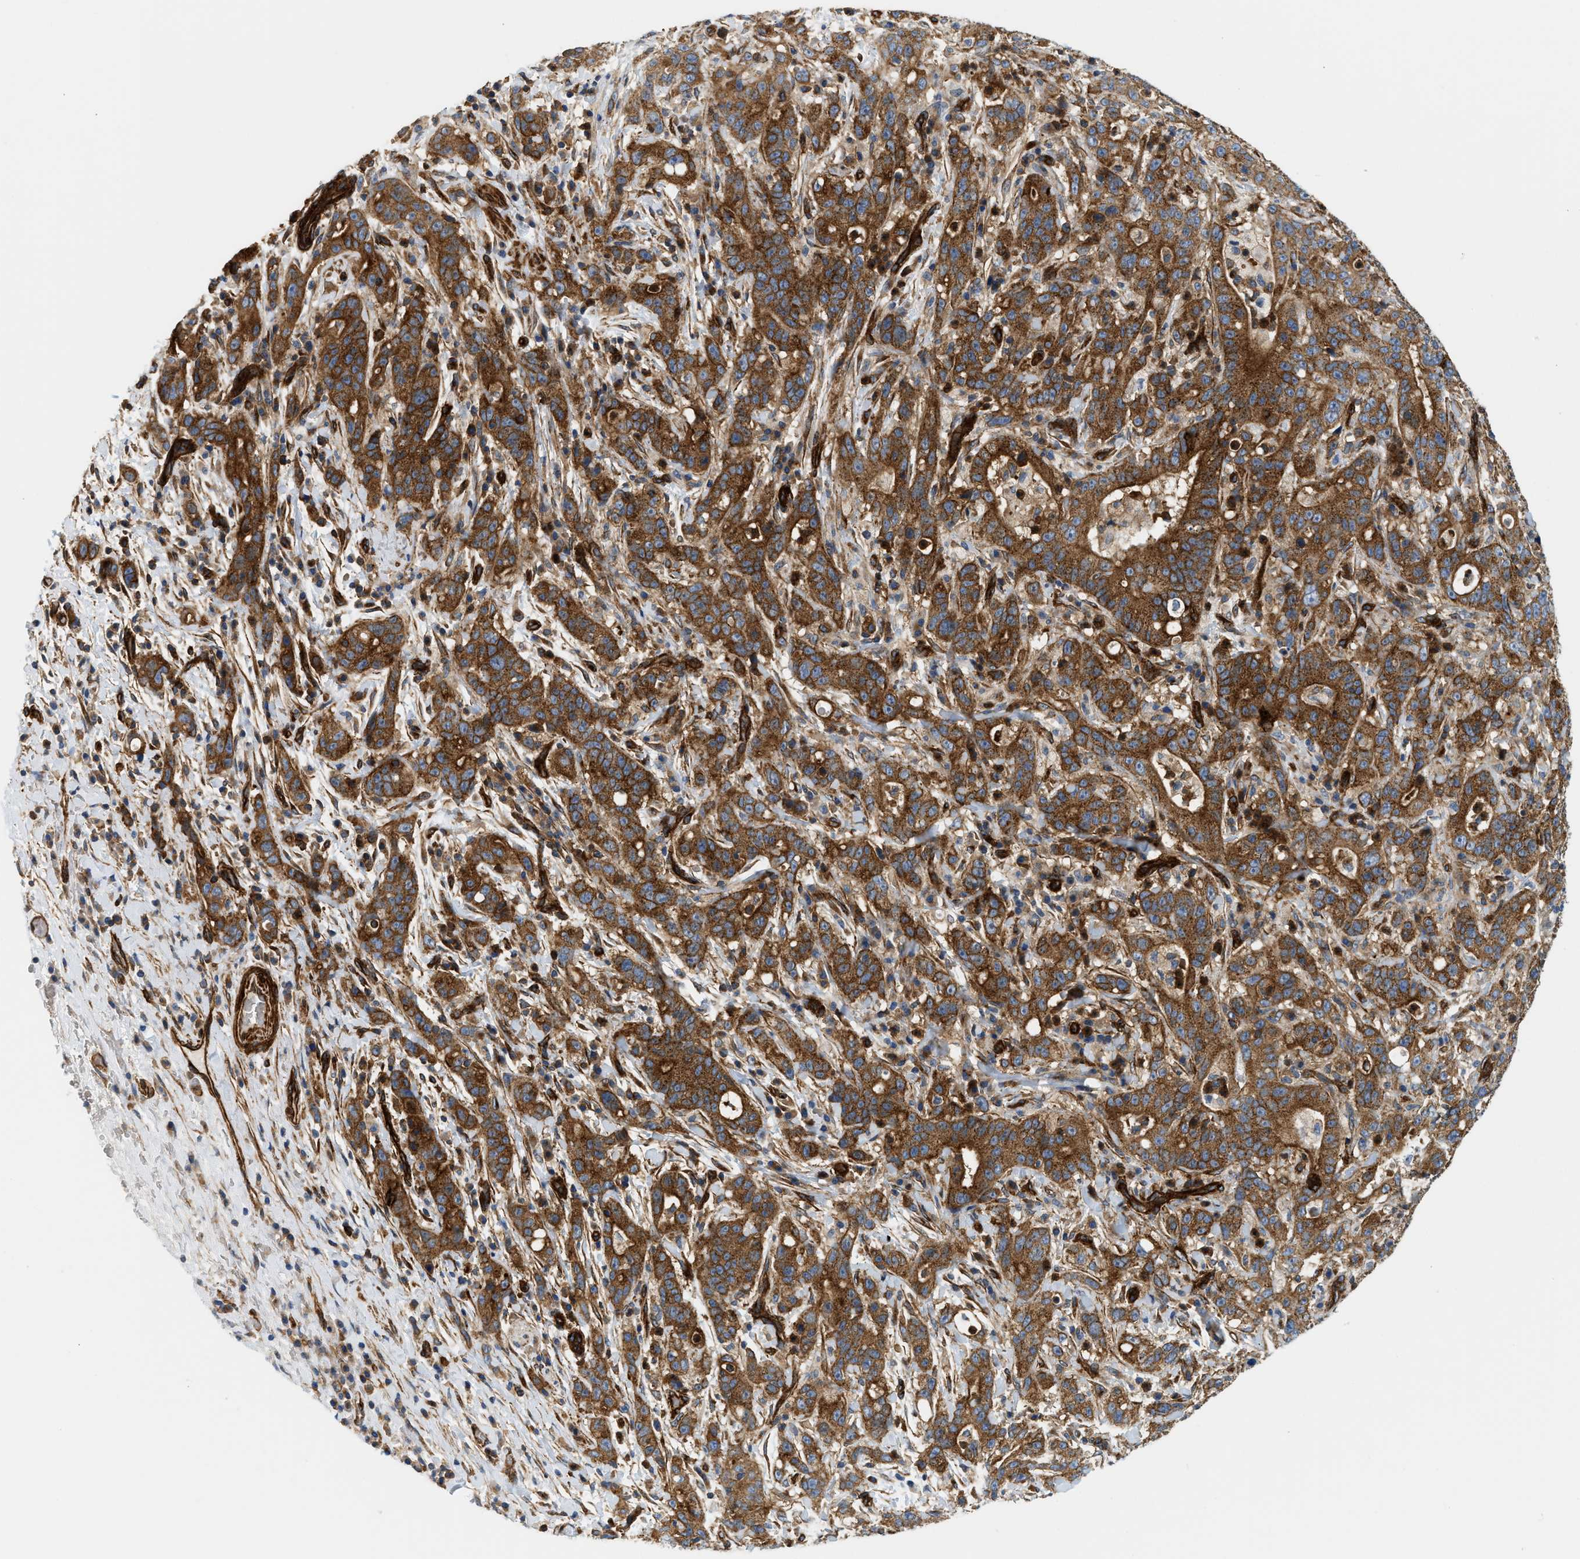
{"staining": {"intensity": "strong", "quantity": ">75%", "location": "cytoplasmic/membranous"}, "tissue": "liver cancer", "cell_type": "Tumor cells", "image_type": "cancer", "snomed": [{"axis": "morphology", "description": "Cholangiocarcinoma"}, {"axis": "topography", "description": "Liver"}], "caption": "The image shows staining of liver cancer, revealing strong cytoplasmic/membranous protein expression (brown color) within tumor cells. (DAB IHC with brightfield microscopy, high magnification).", "gene": "HIP1", "patient": {"sex": "female", "age": 38}}